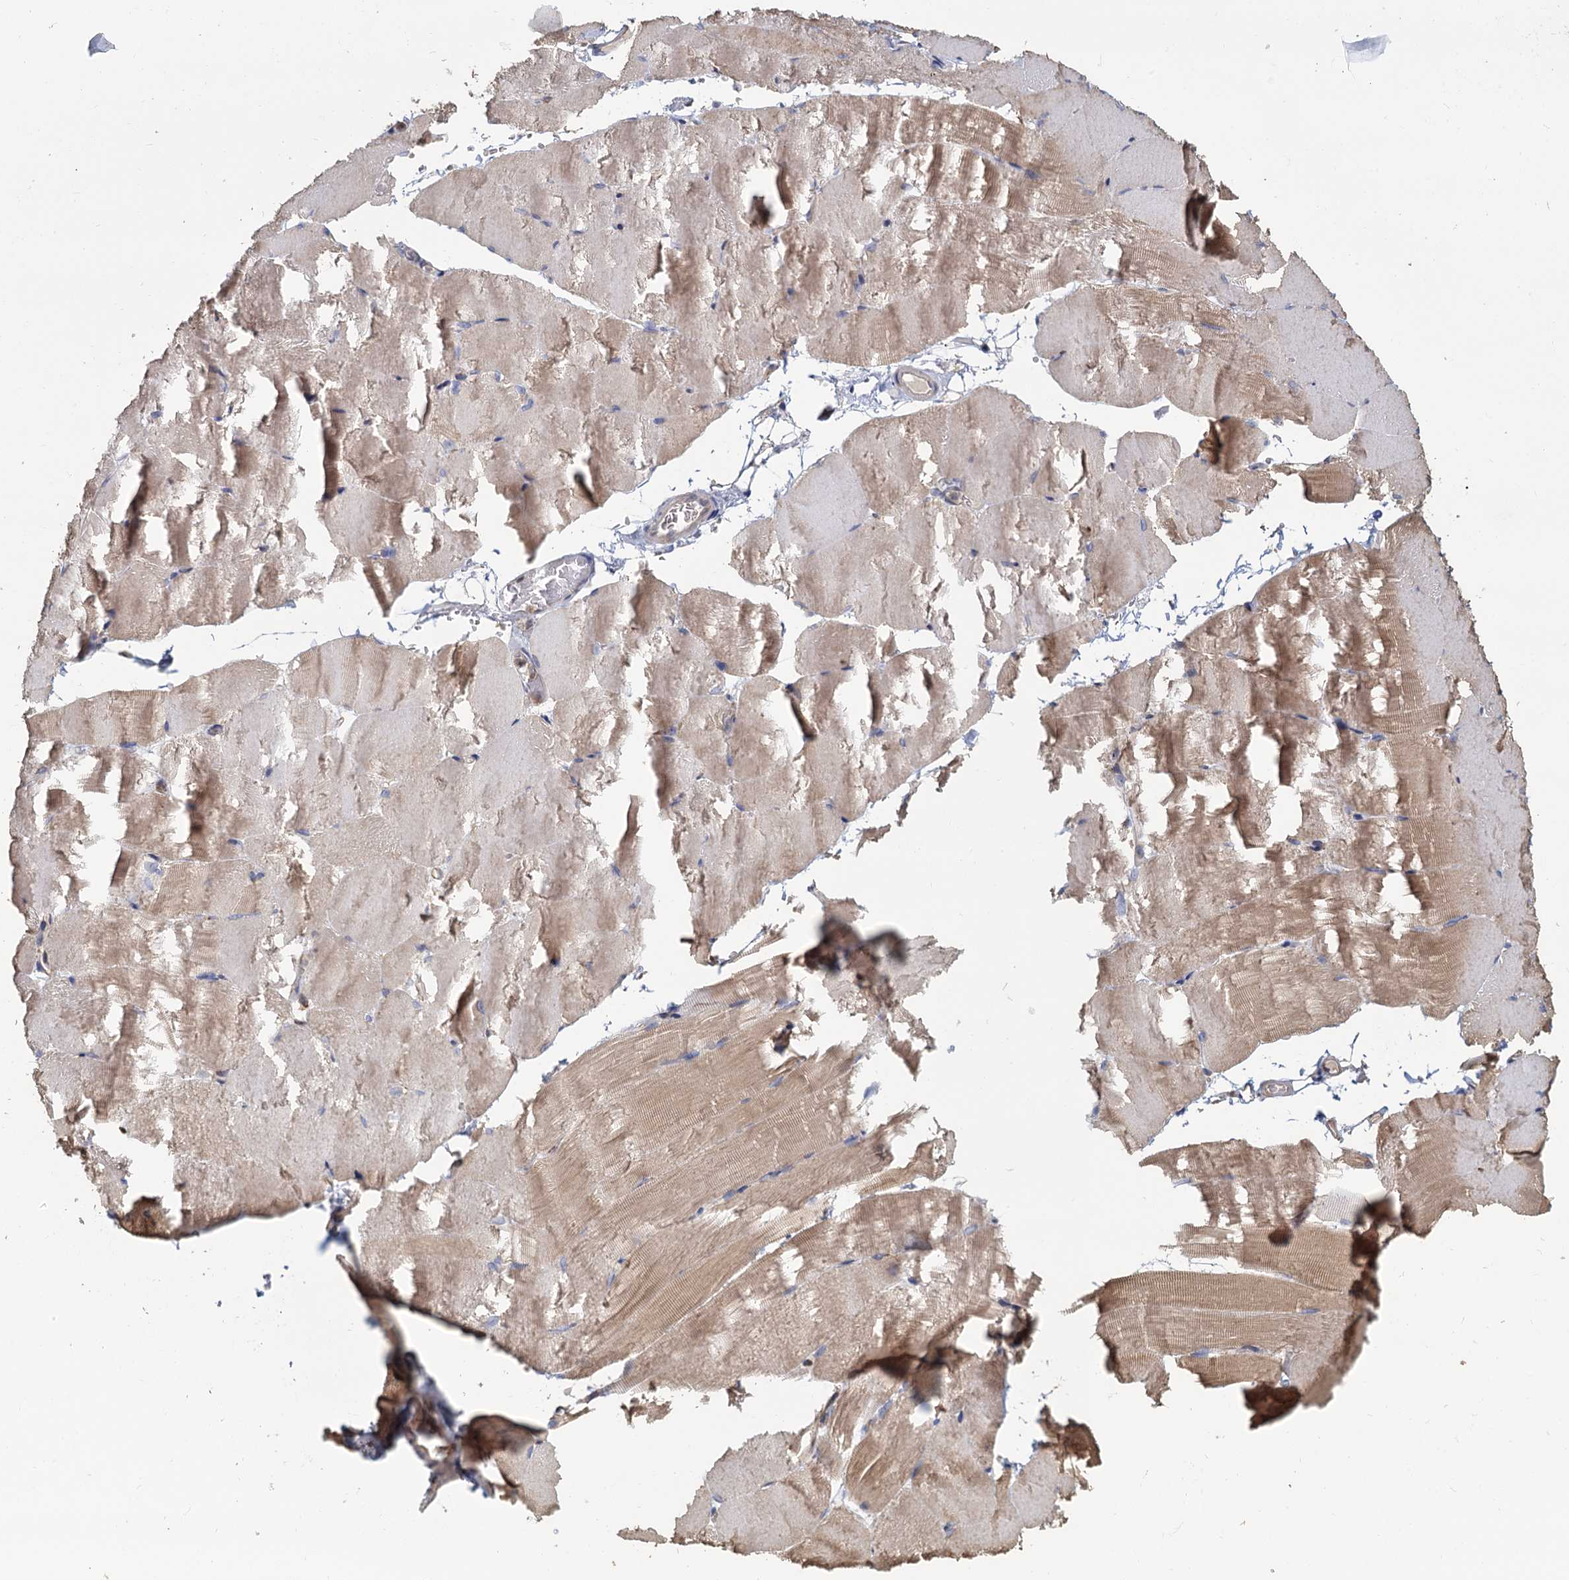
{"staining": {"intensity": "weak", "quantity": ">75%", "location": "cytoplasmic/membranous"}, "tissue": "skeletal muscle", "cell_type": "Myocytes", "image_type": "normal", "snomed": [{"axis": "morphology", "description": "Normal tissue, NOS"}, {"axis": "topography", "description": "Skeletal muscle"}, {"axis": "topography", "description": "Parathyroid gland"}], "caption": "Normal skeletal muscle demonstrates weak cytoplasmic/membranous staining in about >75% of myocytes, visualized by immunohistochemistry.", "gene": "LRRC51", "patient": {"sex": "female", "age": 37}}